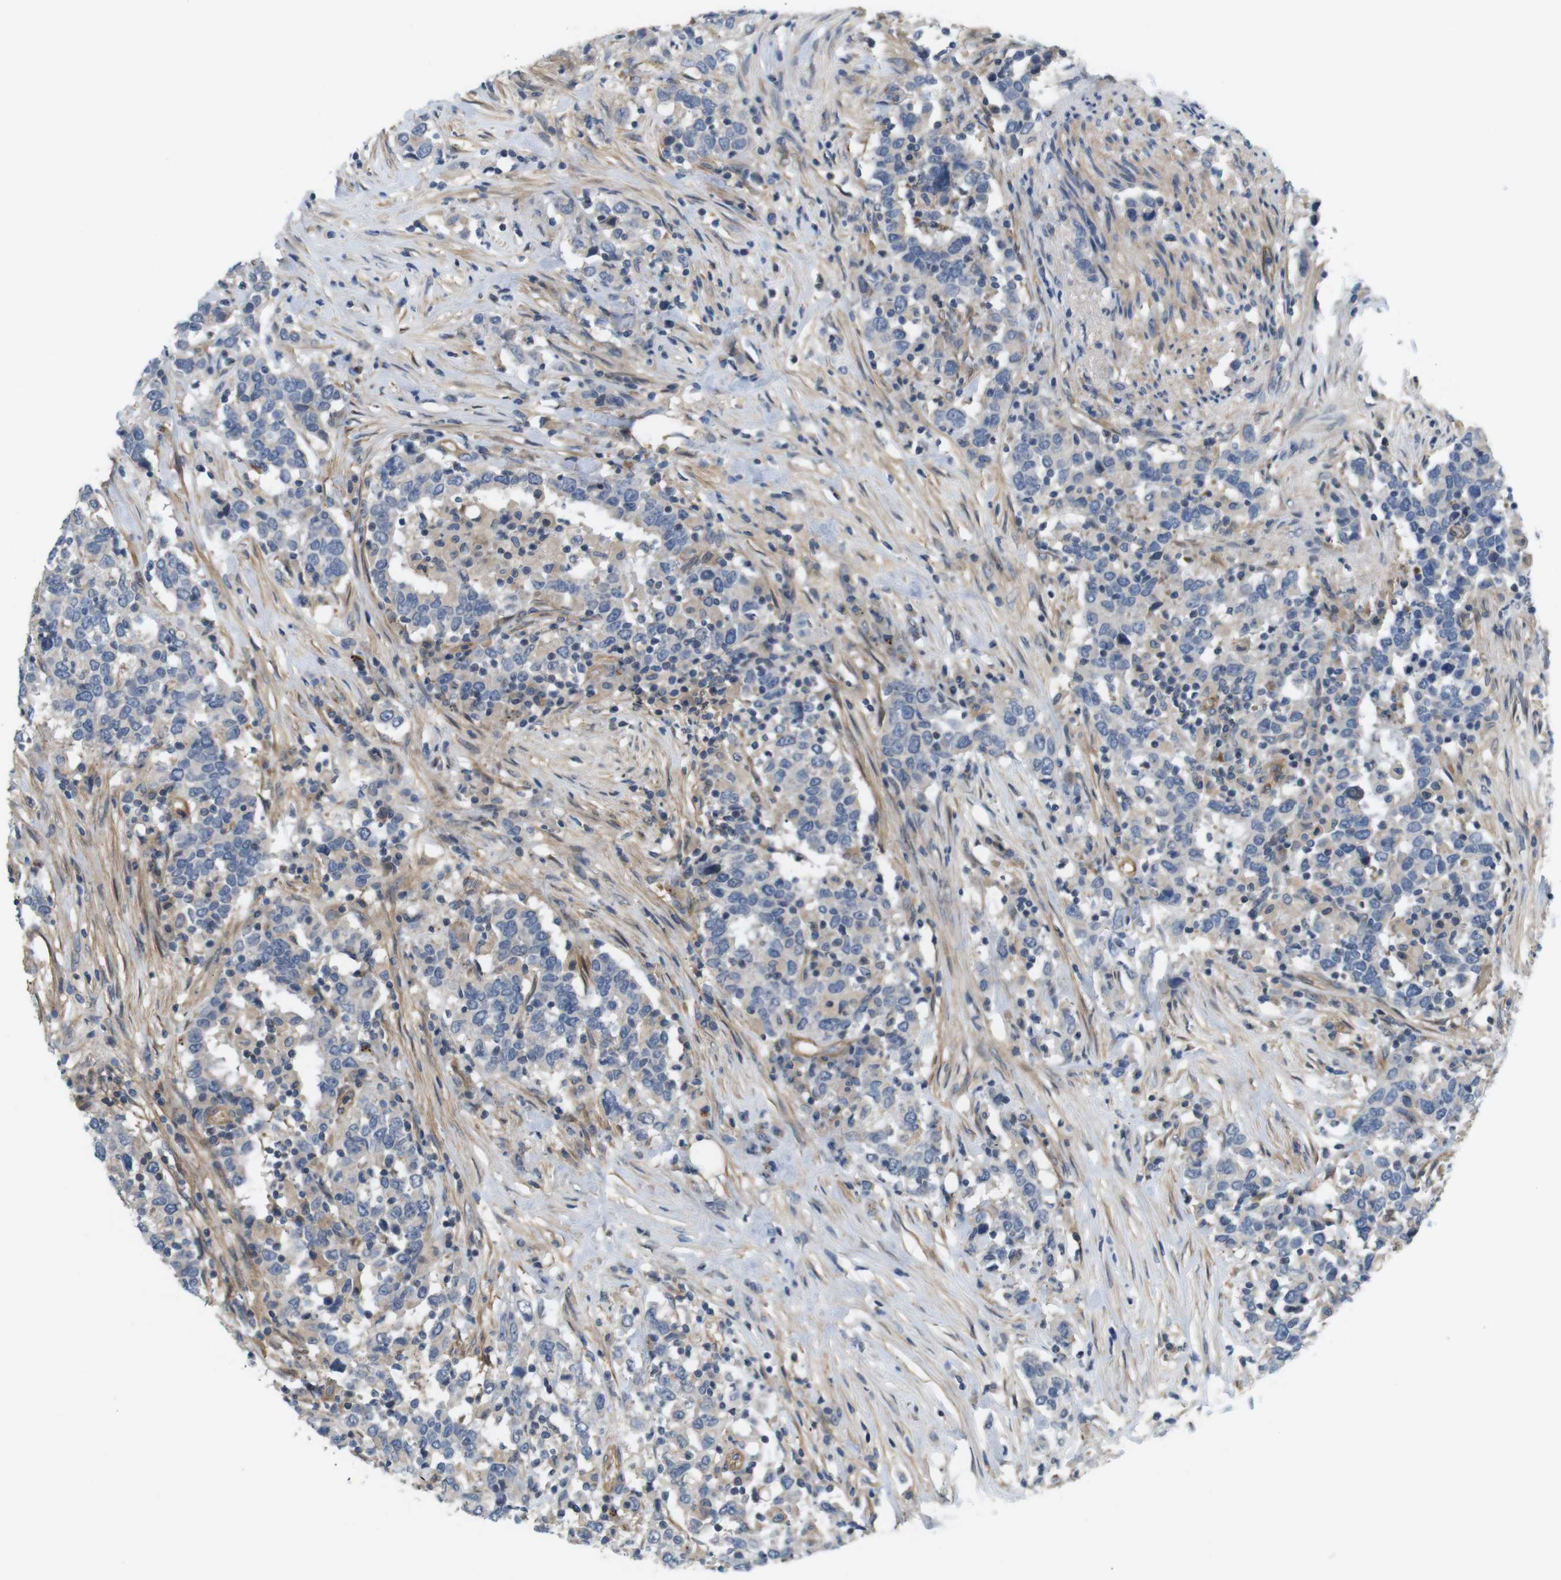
{"staining": {"intensity": "negative", "quantity": "none", "location": "none"}, "tissue": "urothelial cancer", "cell_type": "Tumor cells", "image_type": "cancer", "snomed": [{"axis": "morphology", "description": "Urothelial carcinoma, High grade"}, {"axis": "topography", "description": "Urinary bladder"}], "caption": "This photomicrograph is of urothelial carcinoma (high-grade) stained with immunohistochemistry to label a protein in brown with the nuclei are counter-stained blue. There is no expression in tumor cells. (DAB (3,3'-diaminobenzidine) IHC, high magnification).", "gene": "BVES", "patient": {"sex": "male", "age": 61}}